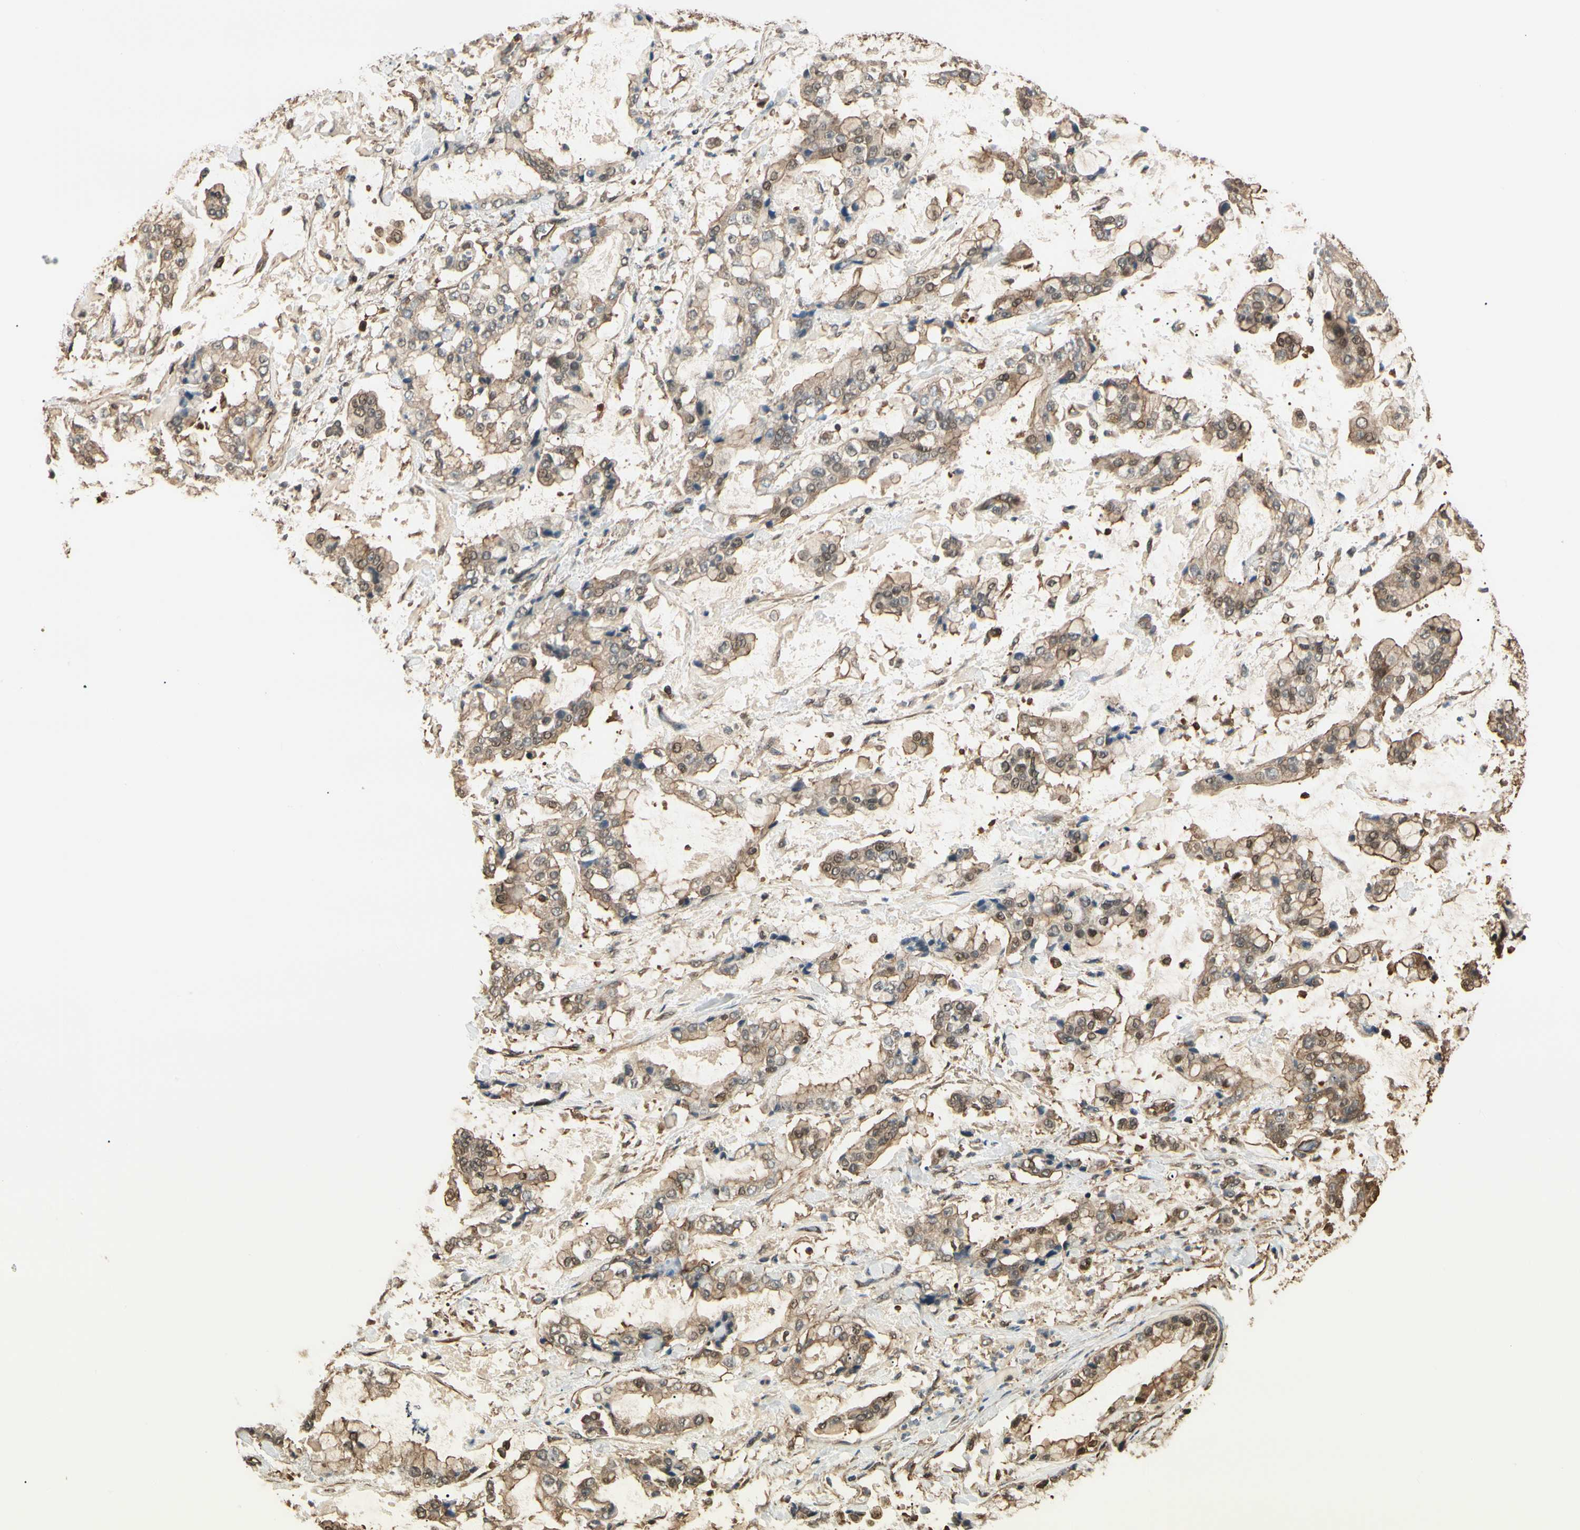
{"staining": {"intensity": "weak", "quantity": ">75%", "location": "cytoplasmic/membranous,nuclear"}, "tissue": "stomach cancer", "cell_type": "Tumor cells", "image_type": "cancer", "snomed": [{"axis": "morphology", "description": "Normal tissue, NOS"}, {"axis": "morphology", "description": "Adenocarcinoma, NOS"}, {"axis": "topography", "description": "Stomach, upper"}, {"axis": "topography", "description": "Stomach"}], "caption": "A brown stain highlights weak cytoplasmic/membranous and nuclear expression of a protein in stomach adenocarcinoma tumor cells. Using DAB (brown) and hematoxylin (blue) stains, captured at high magnification using brightfield microscopy.", "gene": "YWHAE", "patient": {"sex": "male", "age": 76}}